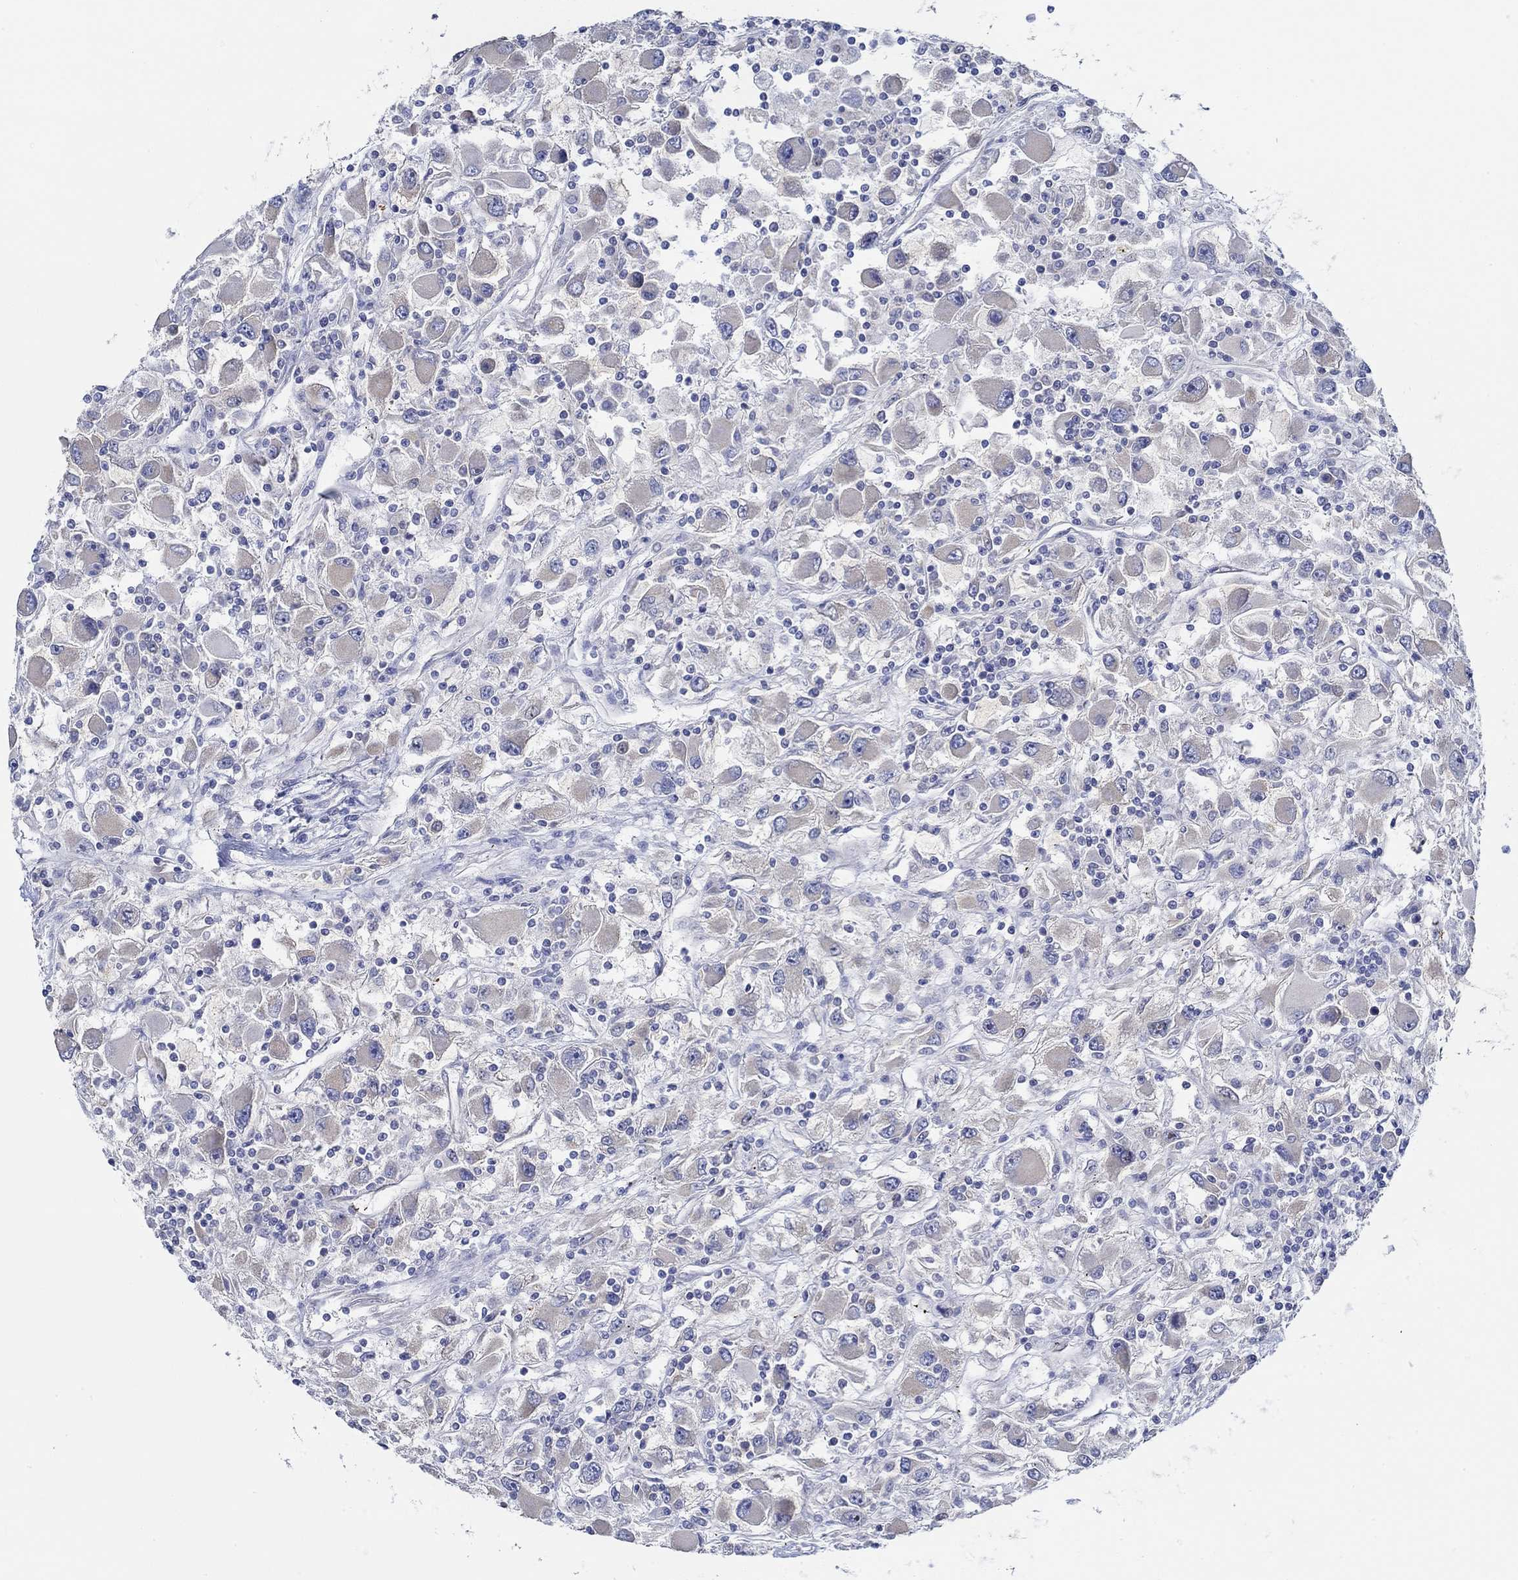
{"staining": {"intensity": "negative", "quantity": "none", "location": "none"}, "tissue": "renal cancer", "cell_type": "Tumor cells", "image_type": "cancer", "snomed": [{"axis": "morphology", "description": "Adenocarcinoma, NOS"}, {"axis": "topography", "description": "Kidney"}], "caption": "A high-resolution histopathology image shows immunohistochemistry staining of renal cancer (adenocarcinoma), which reveals no significant expression in tumor cells.", "gene": "SLC27A3", "patient": {"sex": "female", "age": 67}}